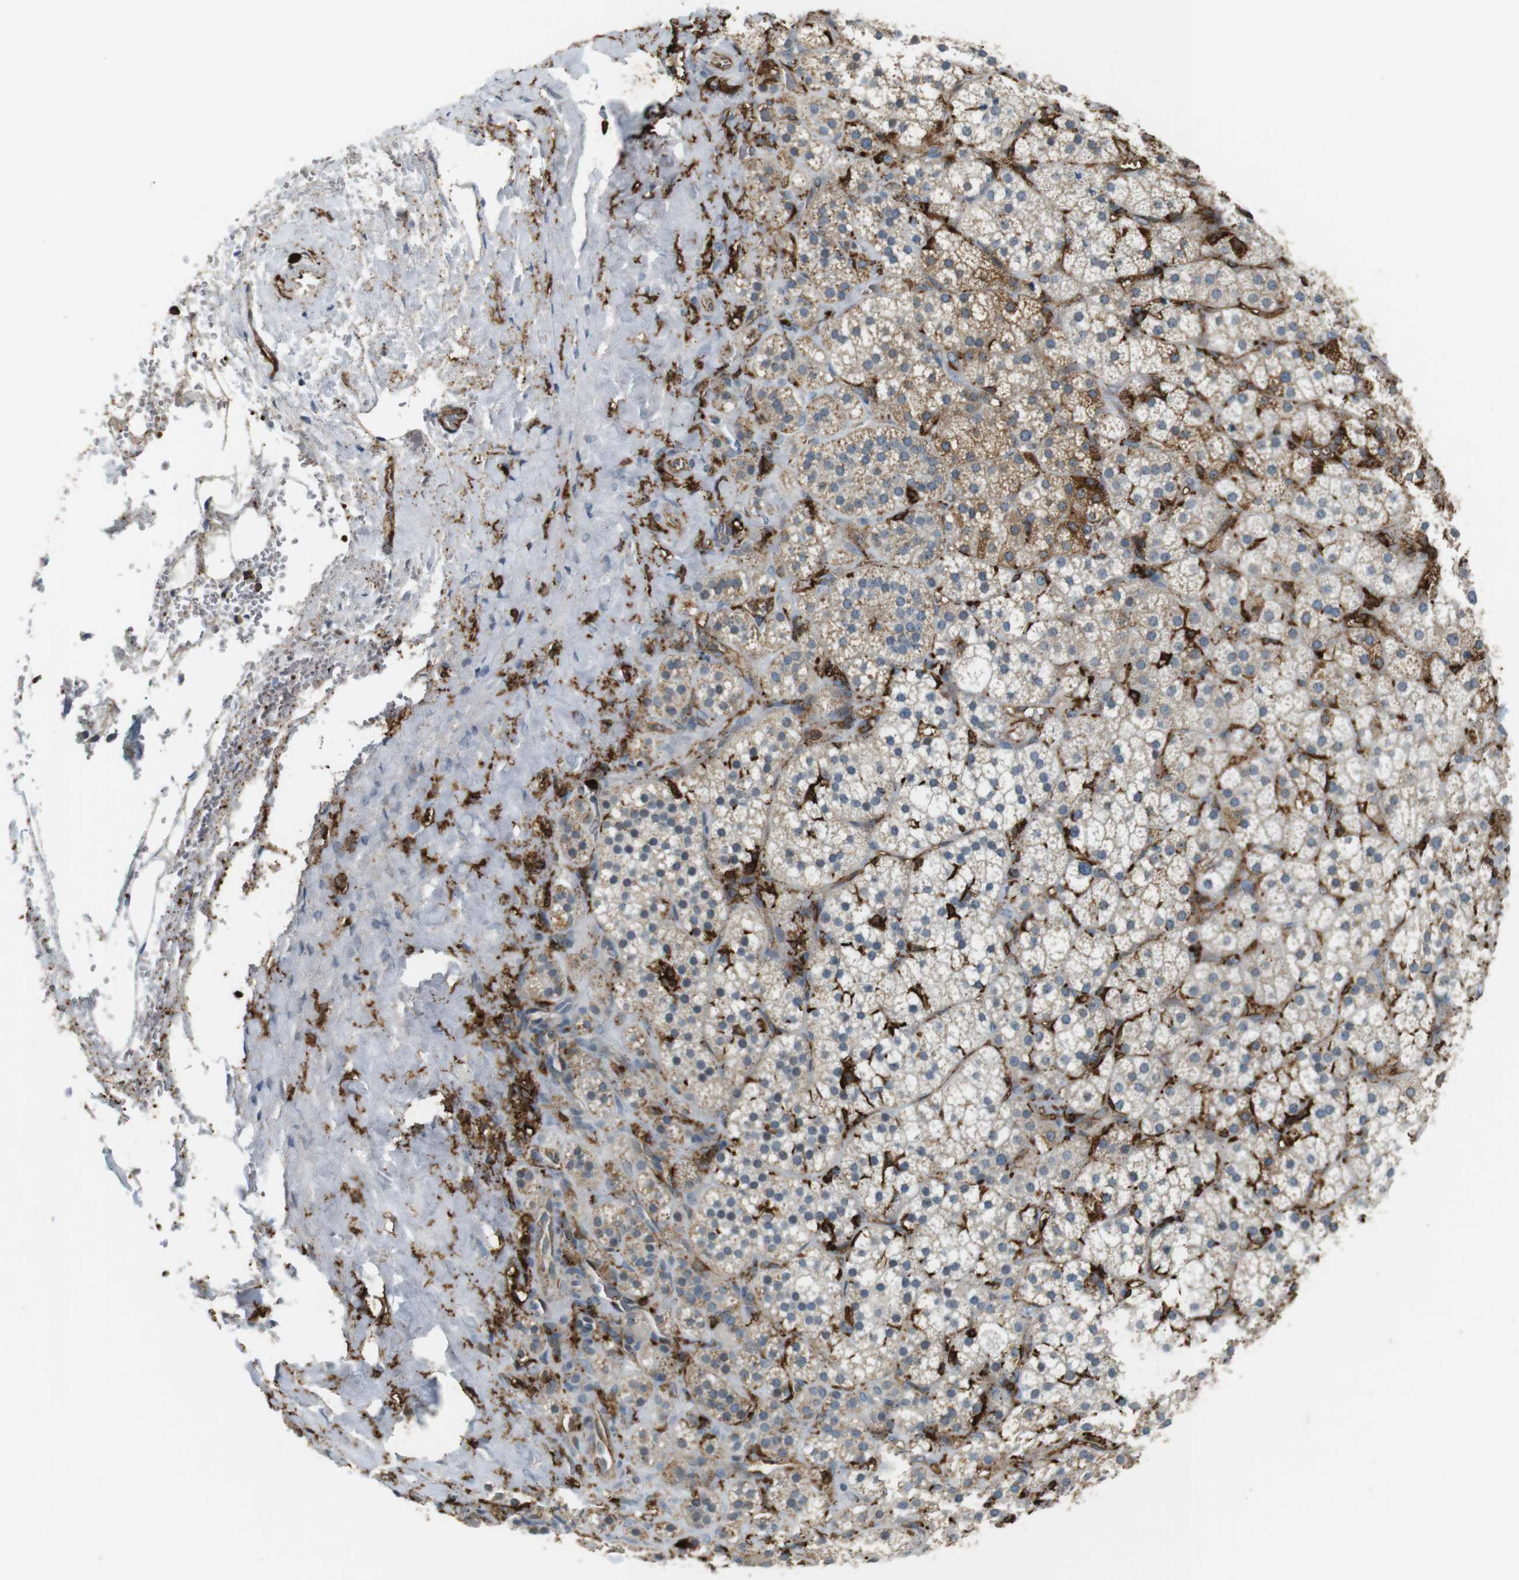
{"staining": {"intensity": "moderate", "quantity": ">75%", "location": "cytoplasmic/membranous"}, "tissue": "adrenal gland", "cell_type": "Glandular cells", "image_type": "normal", "snomed": [{"axis": "morphology", "description": "Normal tissue, NOS"}, {"axis": "topography", "description": "Adrenal gland"}], "caption": "Adrenal gland stained with IHC exhibits moderate cytoplasmic/membranous positivity in about >75% of glandular cells.", "gene": "HLA", "patient": {"sex": "female", "age": 71}}